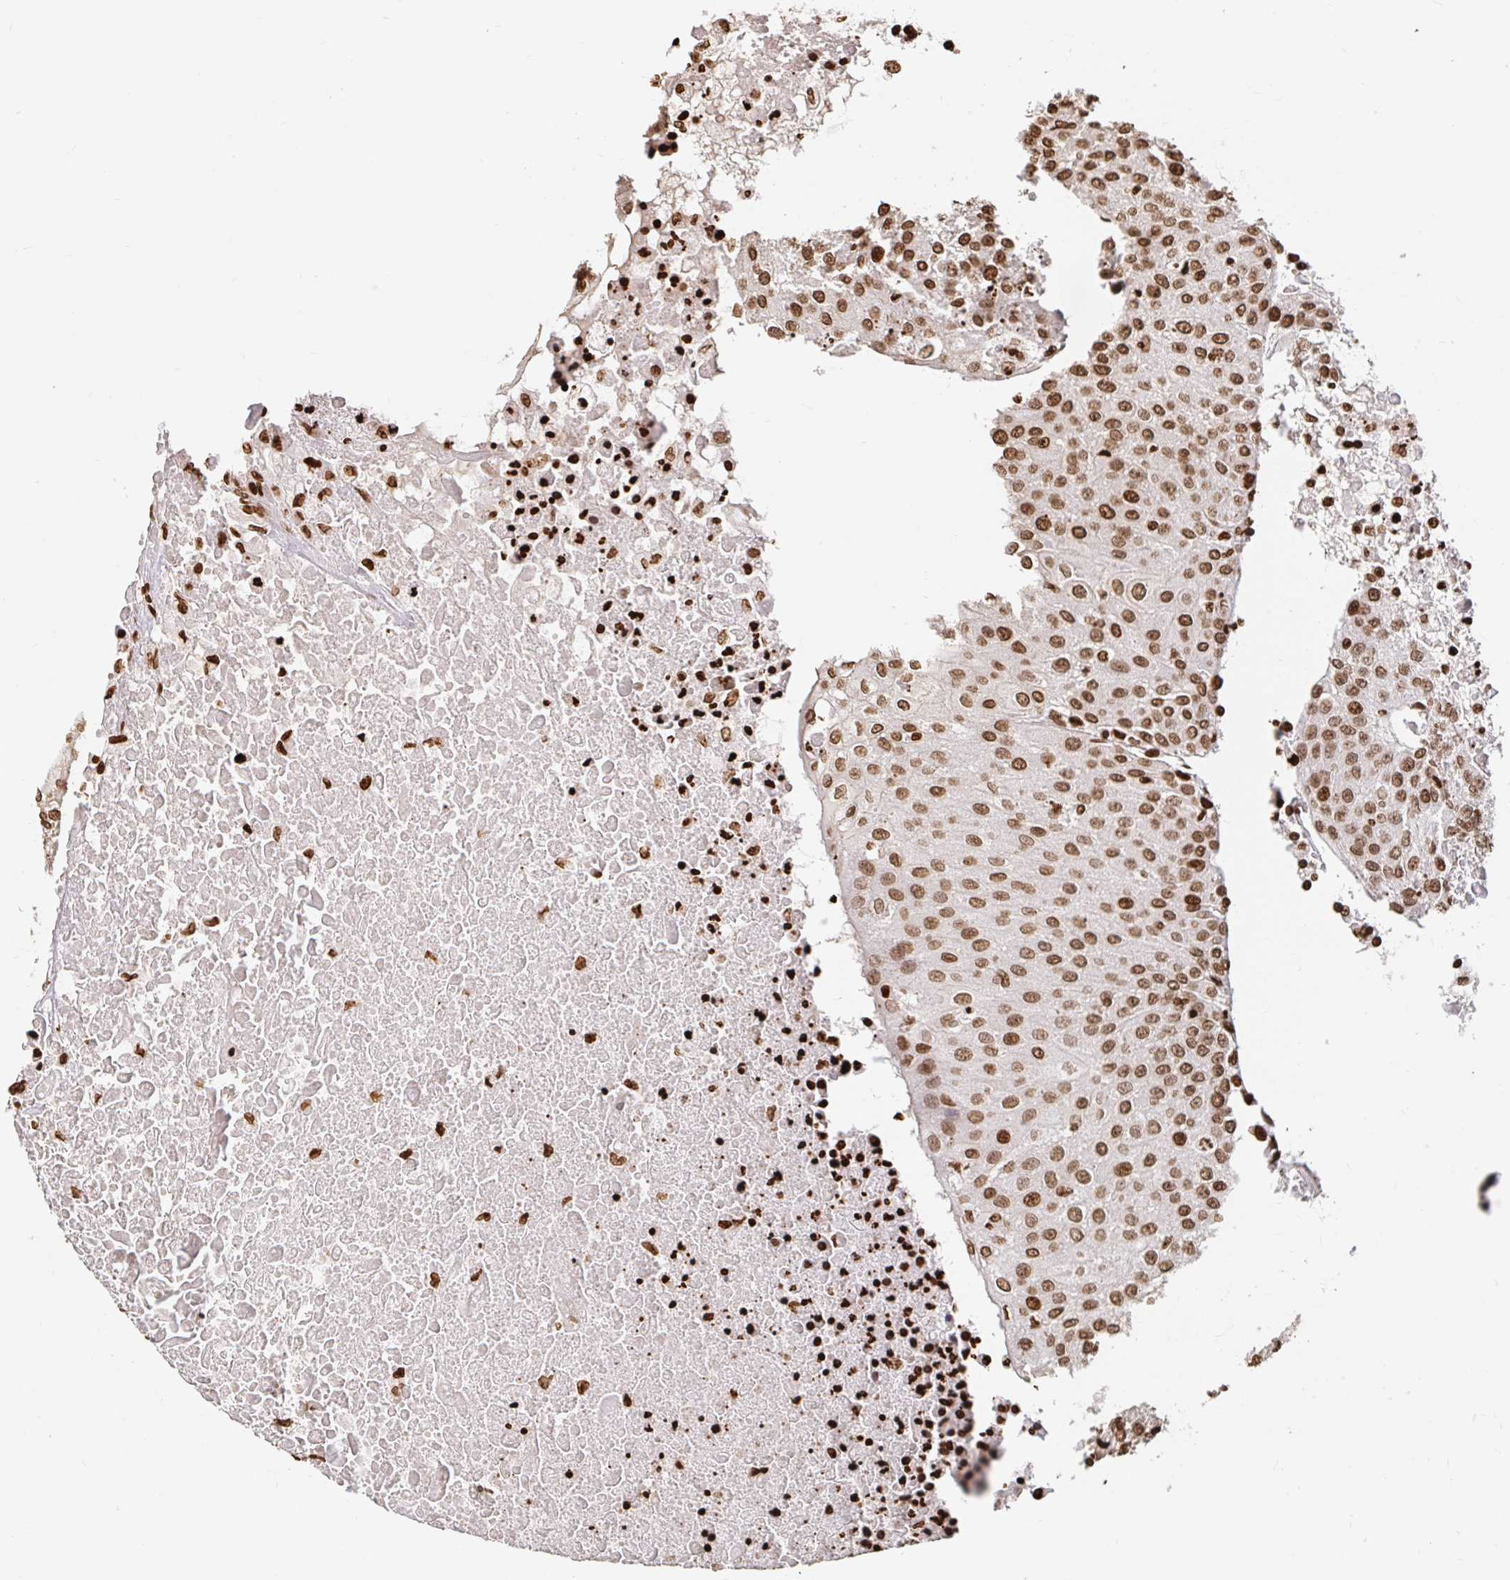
{"staining": {"intensity": "moderate", "quantity": ">75%", "location": "nuclear"}, "tissue": "urothelial cancer", "cell_type": "Tumor cells", "image_type": "cancer", "snomed": [{"axis": "morphology", "description": "Urothelial carcinoma, High grade"}, {"axis": "topography", "description": "Urinary bladder"}], "caption": "Immunohistochemical staining of human urothelial cancer reveals moderate nuclear protein expression in approximately >75% of tumor cells. The staining was performed using DAB, with brown indicating positive protein expression. Nuclei are stained blue with hematoxylin.", "gene": "H2BC5", "patient": {"sex": "female", "age": 85}}